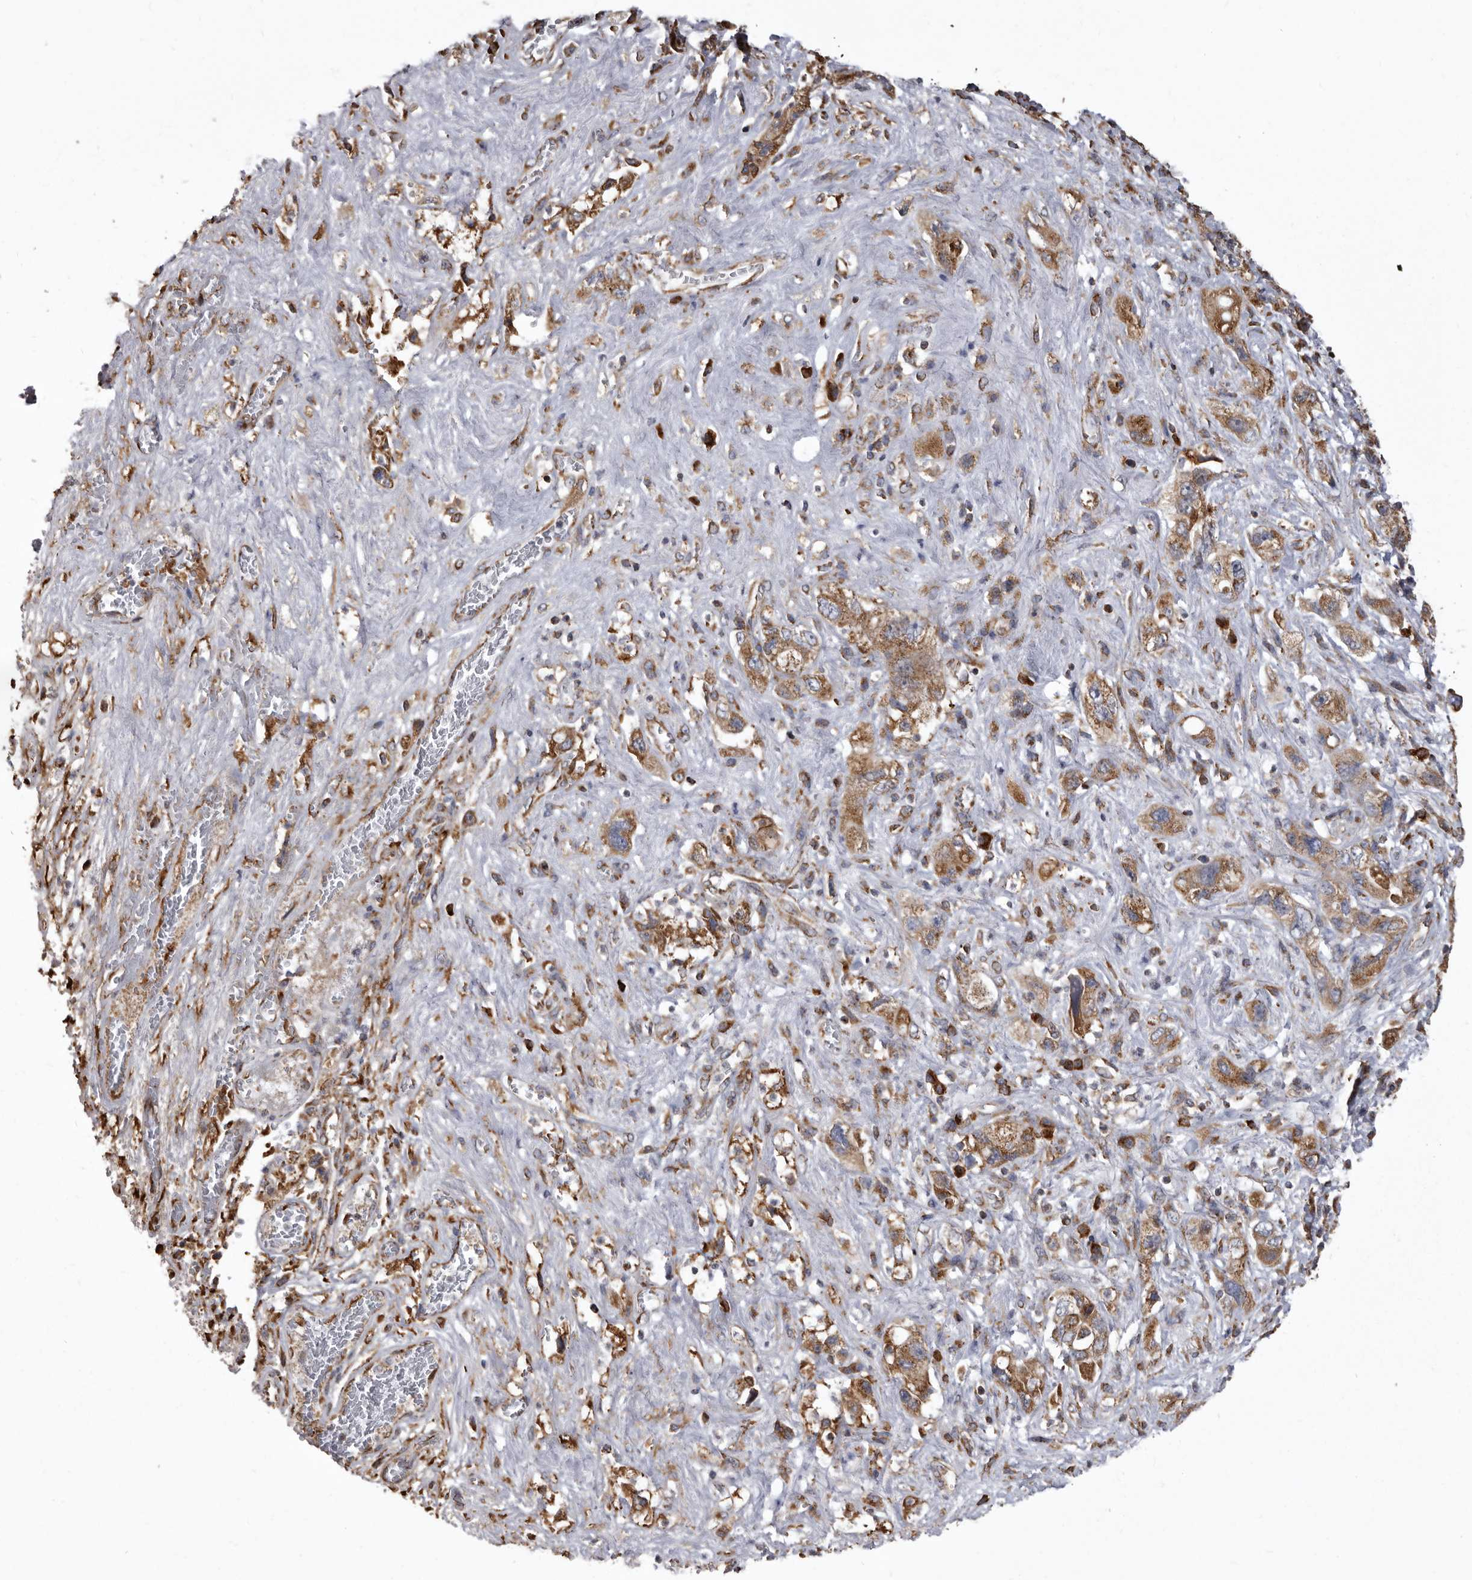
{"staining": {"intensity": "moderate", "quantity": ">75%", "location": "cytoplasmic/membranous"}, "tissue": "pancreatic cancer", "cell_type": "Tumor cells", "image_type": "cancer", "snomed": [{"axis": "morphology", "description": "Adenocarcinoma, NOS"}, {"axis": "topography", "description": "Pancreas"}], "caption": "Protein analysis of pancreatic adenocarcinoma tissue shows moderate cytoplasmic/membranous positivity in about >75% of tumor cells.", "gene": "CDK5RAP3", "patient": {"sex": "female", "age": 73}}